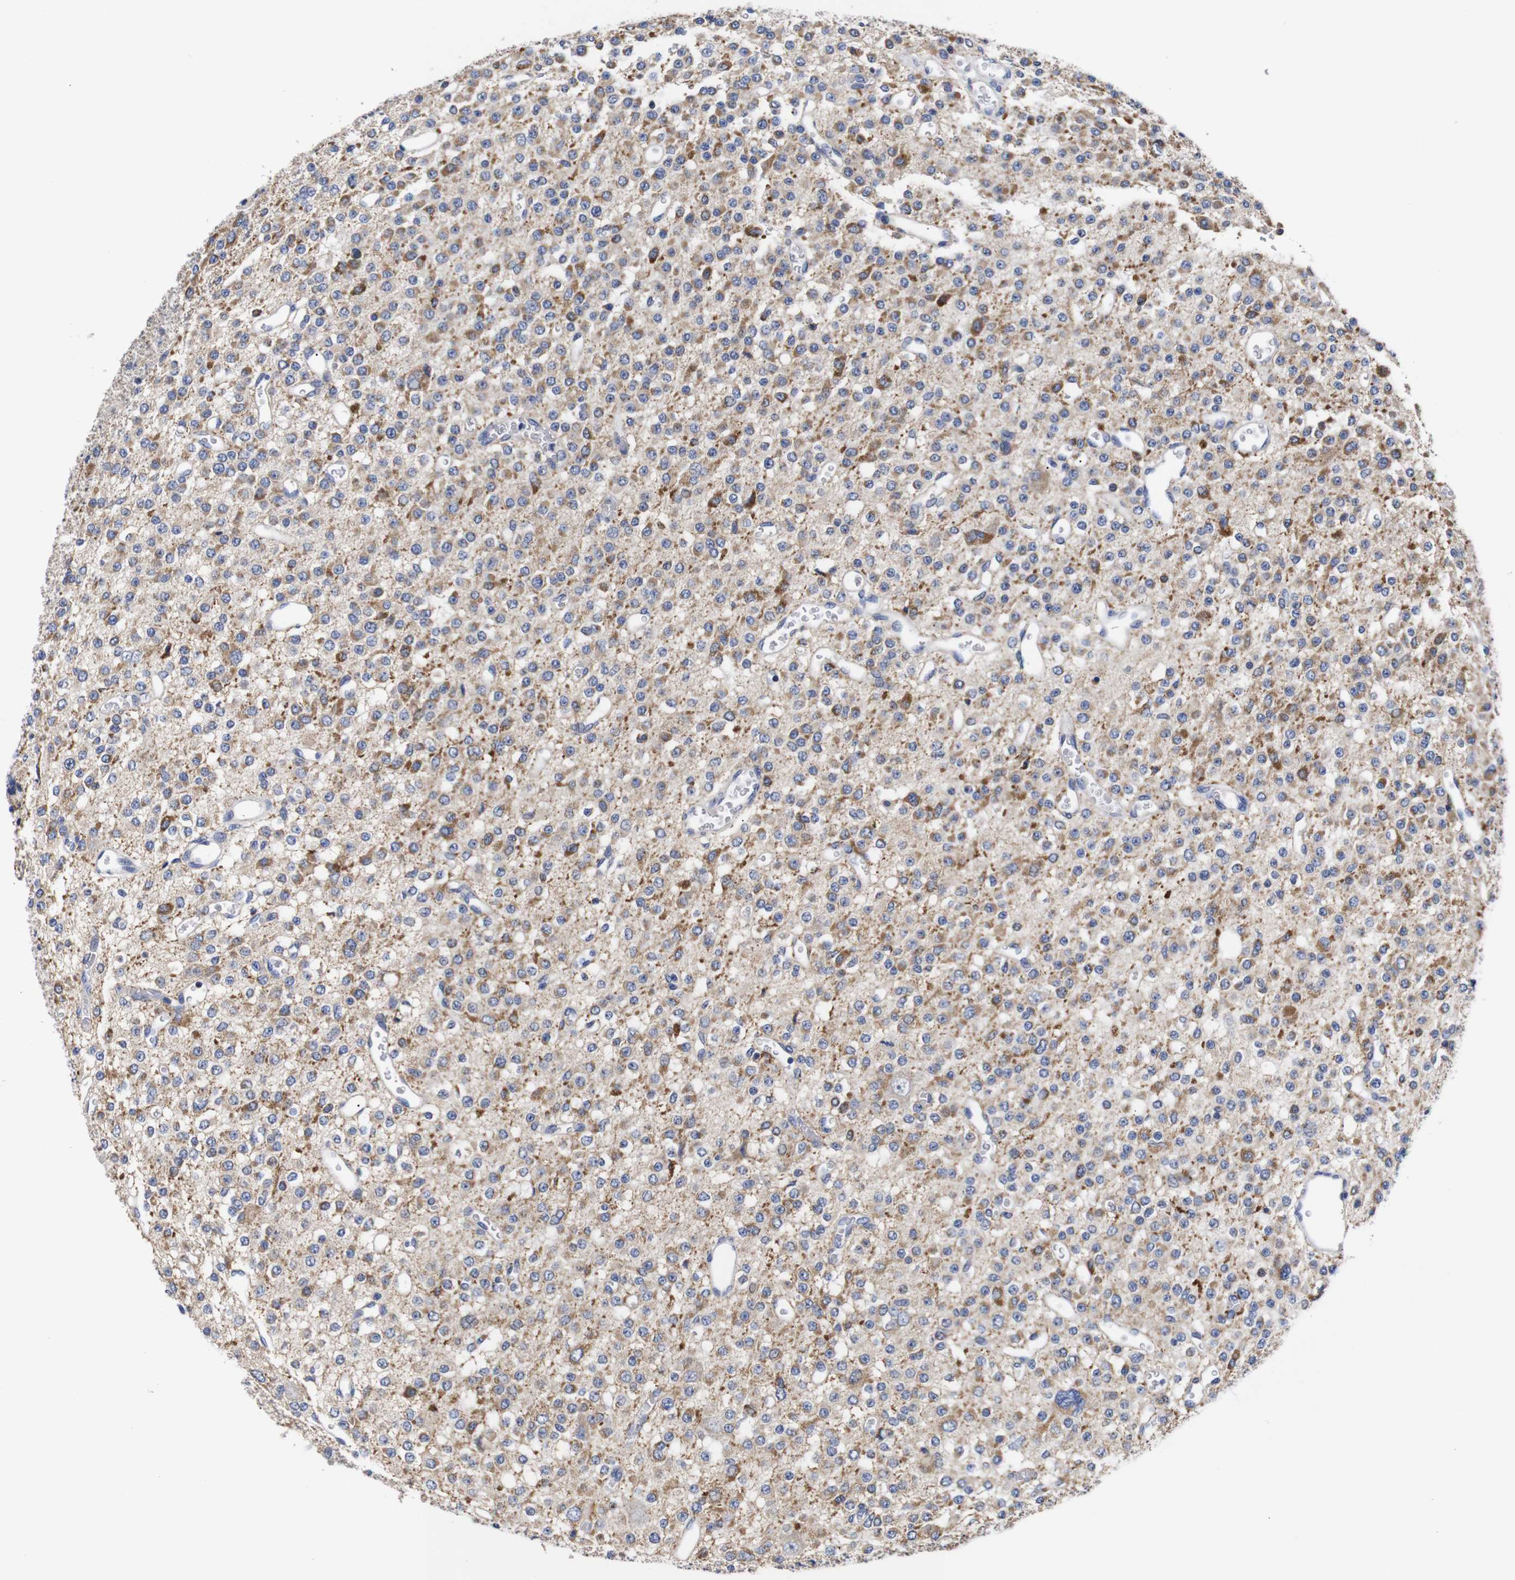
{"staining": {"intensity": "moderate", "quantity": "25%-75%", "location": "cytoplasmic/membranous"}, "tissue": "glioma", "cell_type": "Tumor cells", "image_type": "cancer", "snomed": [{"axis": "morphology", "description": "Glioma, malignant, Low grade"}, {"axis": "topography", "description": "Brain"}], "caption": "There is medium levels of moderate cytoplasmic/membranous staining in tumor cells of low-grade glioma (malignant), as demonstrated by immunohistochemical staining (brown color).", "gene": "OPN3", "patient": {"sex": "male", "age": 38}}